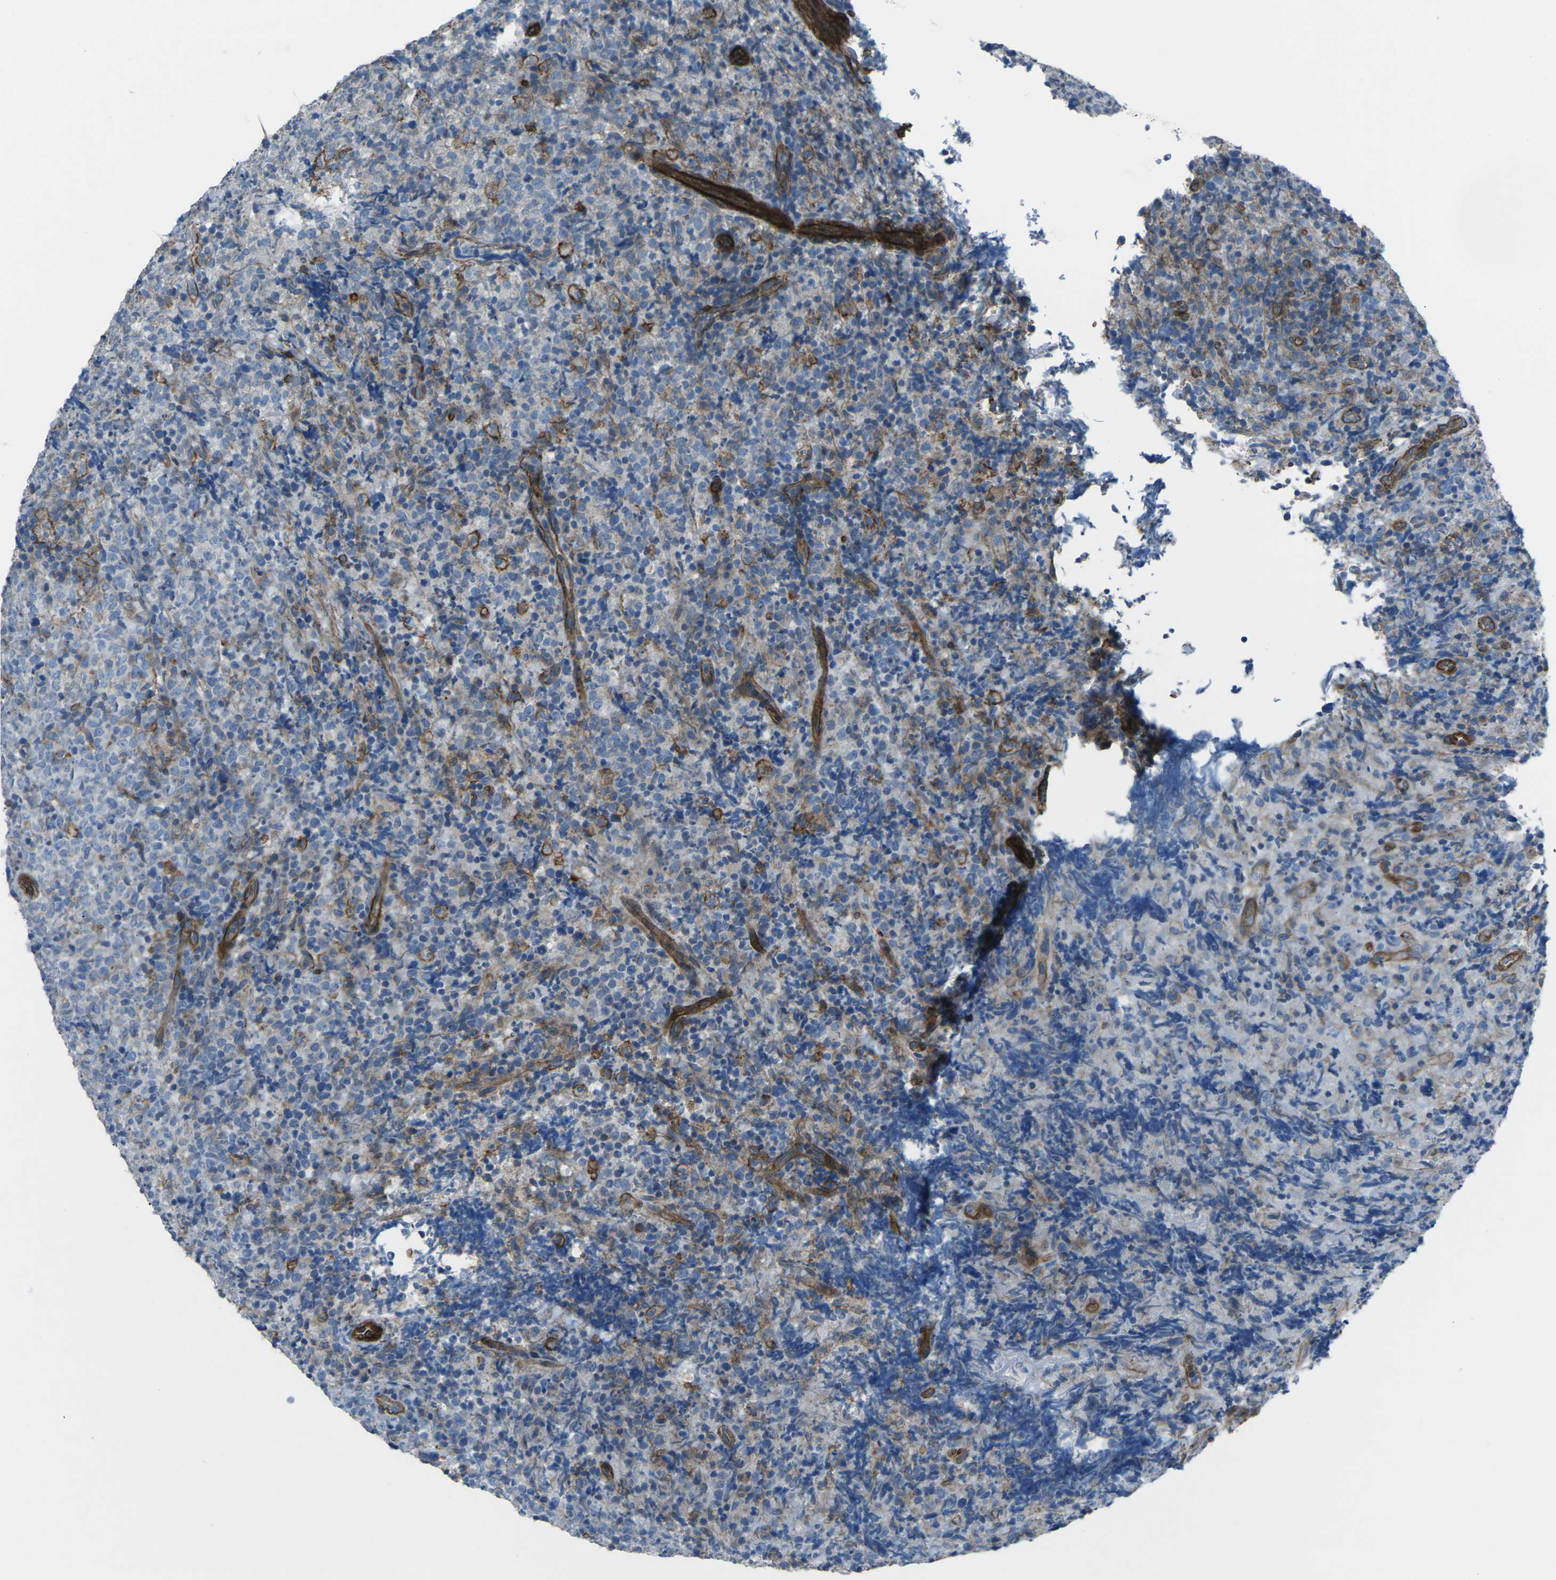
{"staining": {"intensity": "weak", "quantity": "<25%", "location": "cytoplasmic/membranous"}, "tissue": "lymphoma", "cell_type": "Tumor cells", "image_type": "cancer", "snomed": [{"axis": "morphology", "description": "Malignant lymphoma, non-Hodgkin's type, High grade"}, {"axis": "topography", "description": "Tonsil"}], "caption": "Lymphoma was stained to show a protein in brown. There is no significant staining in tumor cells. The staining is performed using DAB (3,3'-diaminobenzidine) brown chromogen with nuclei counter-stained in using hematoxylin.", "gene": "UTRN", "patient": {"sex": "female", "age": 36}}